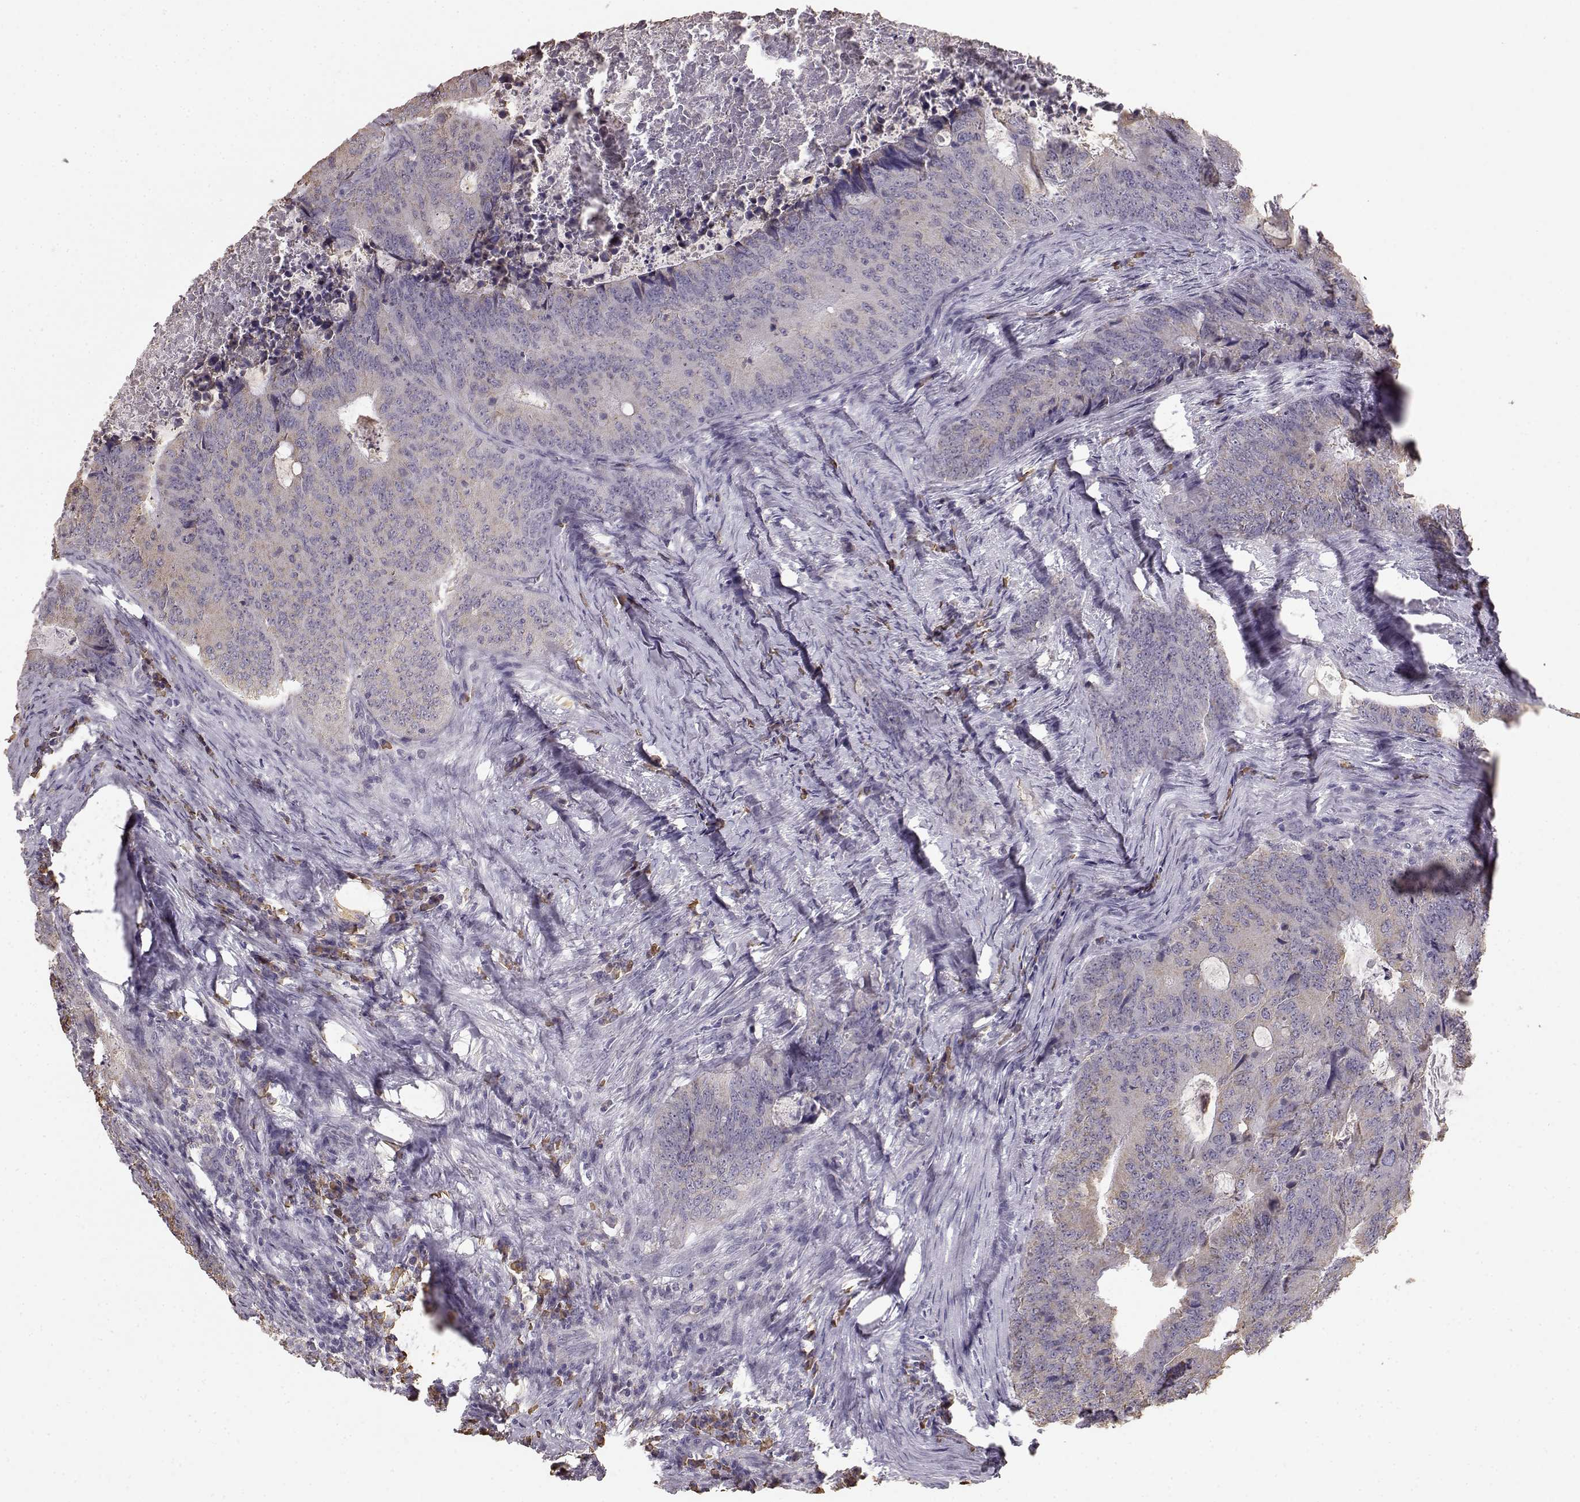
{"staining": {"intensity": "weak", "quantity": "25%-75%", "location": "cytoplasmic/membranous"}, "tissue": "colorectal cancer", "cell_type": "Tumor cells", "image_type": "cancer", "snomed": [{"axis": "morphology", "description": "Adenocarcinoma, NOS"}, {"axis": "topography", "description": "Colon"}], "caption": "DAB (3,3'-diaminobenzidine) immunohistochemical staining of colorectal cancer shows weak cytoplasmic/membranous protein expression in about 25%-75% of tumor cells. Nuclei are stained in blue.", "gene": "GABRG3", "patient": {"sex": "male", "age": 67}}